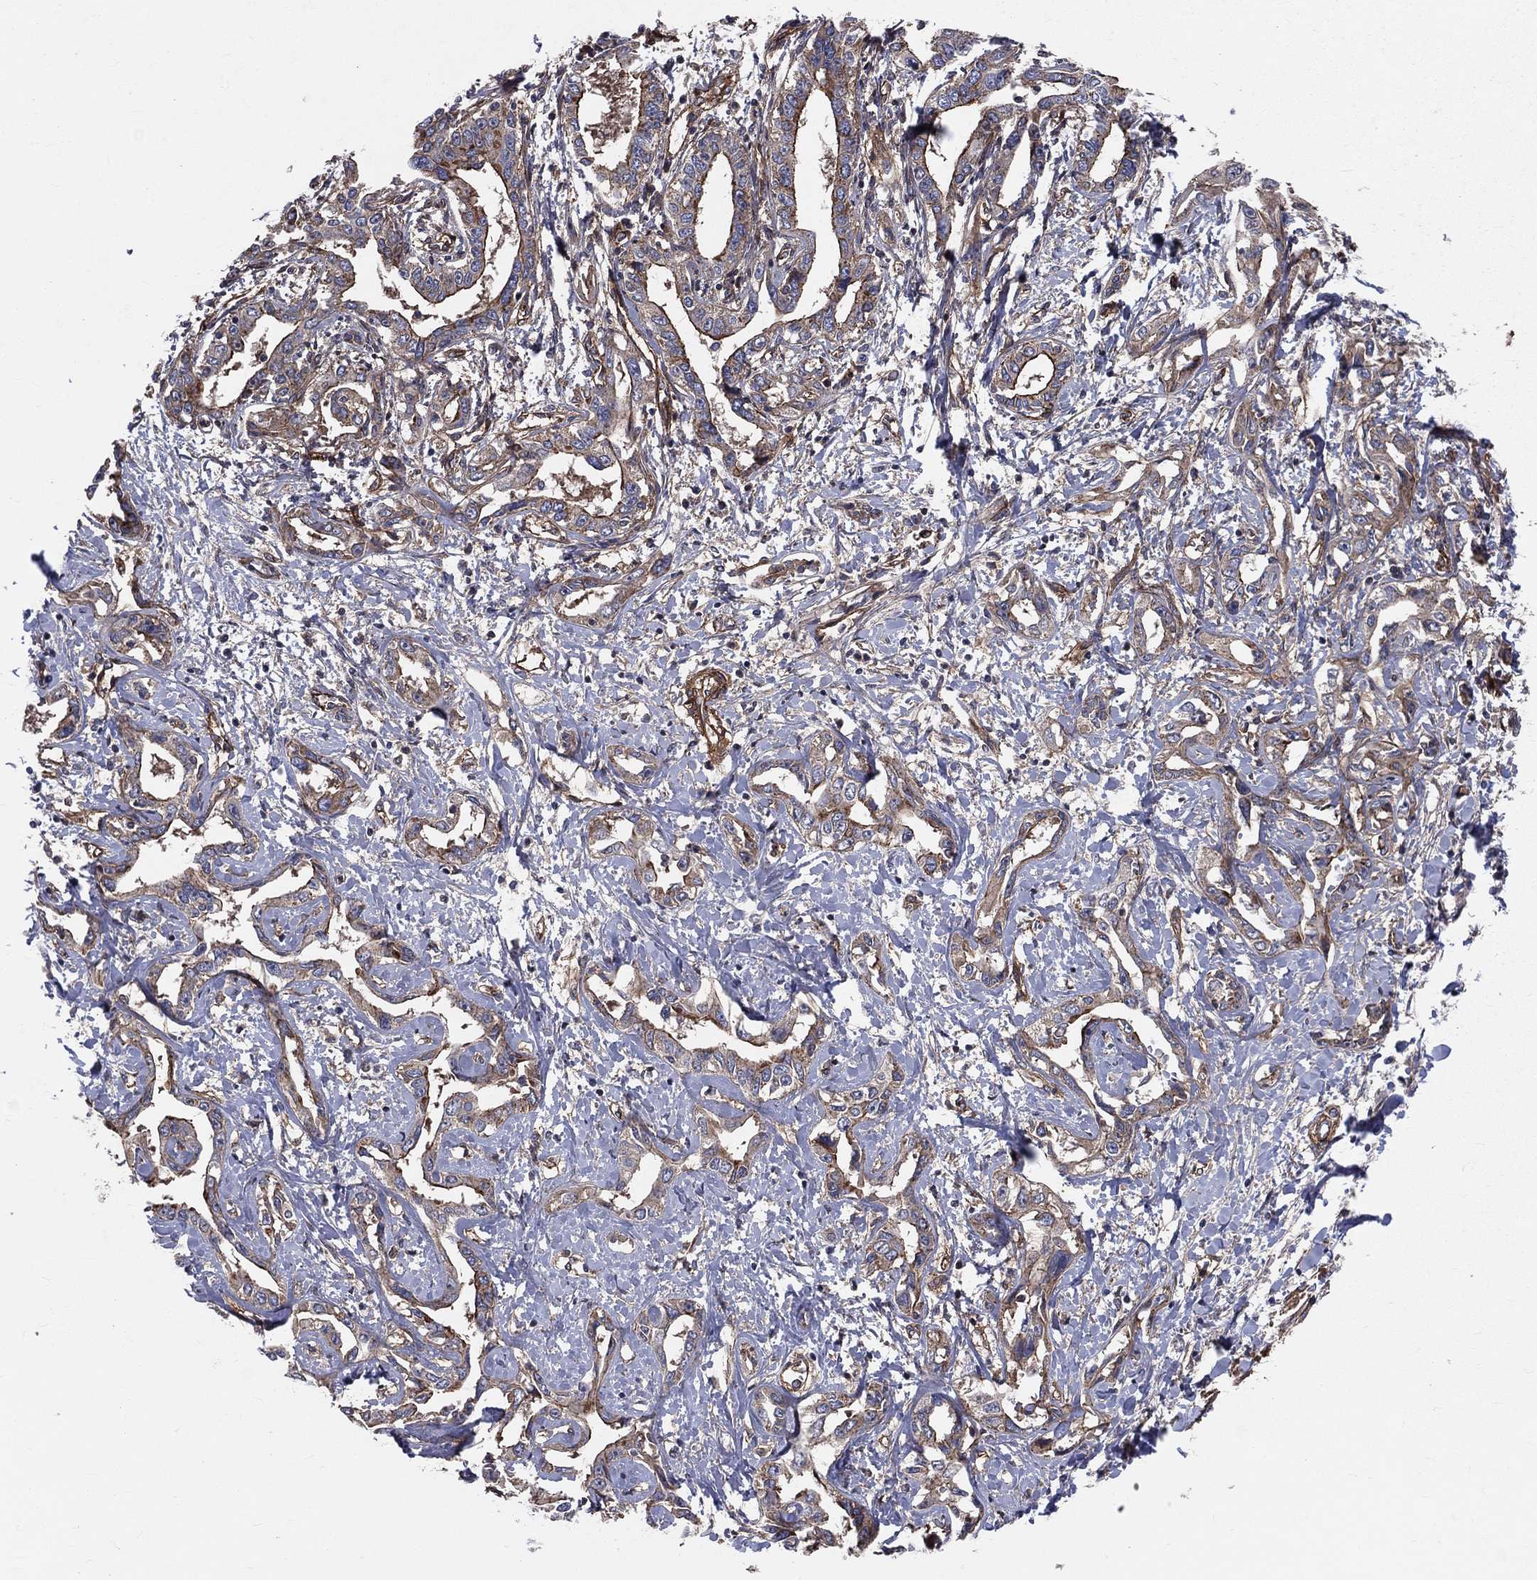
{"staining": {"intensity": "moderate", "quantity": ">75%", "location": "cytoplasmic/membranous"}, "tissue": "liver cancer", "cell_type": "Tumor cells", "image_type": "cancer", "snomed": [{"axis": "morphology", "description": "Cholangiocarcinoma"}, {"axis": "topography", "description": "Liver"}], "caption": "A brown stain highlights moderate cytoplasmic/membranous positivity of a protein in human liver cholangiocarcinoma tumor cells. Using DAB (brown) and hematoxylin (blue) stains, captured at high magnification using brightfield microscopy.", "gene": "ENTPD1", "patient": {"sex": "male", "age": 59}}